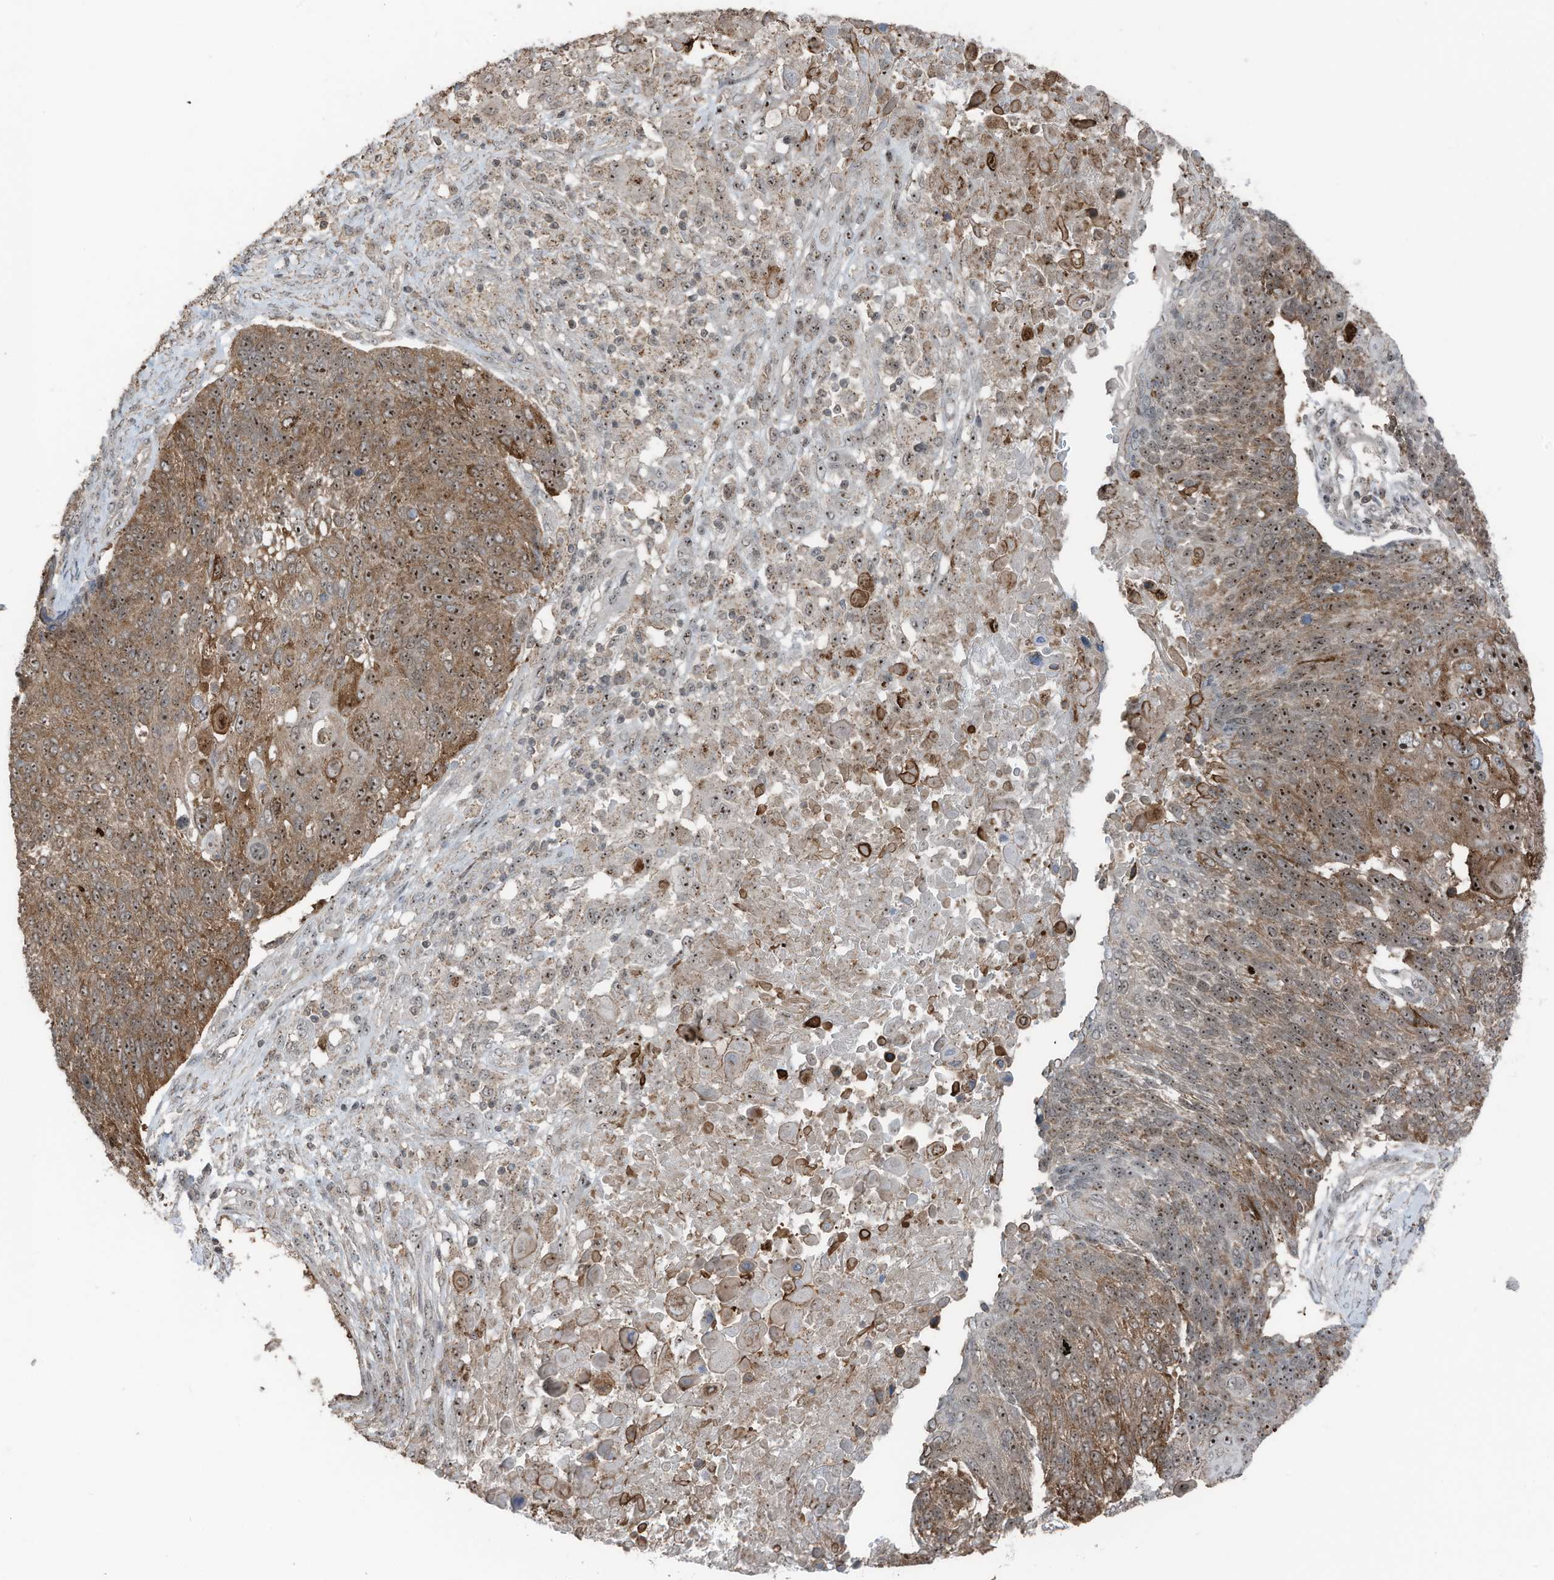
{"staining": {"intensity": "moderate", "quantity": ">75%", "location": "cytoplasmic/membranous,nuclear"}, "tissue": "lung cancer", "cell_type": "Tumor cells", "image_type": "cancer", "snomed": [{"axis": "morphology", "description": "Squamous cell carcinoma, NOS"}, {"axis": "topography", "description": "Lung"}], "caption": "The immunohistochemical stain shows moderate cytoplasmic/membranous and nuclear expression in tumor cells of lung cancer (squamous cell carcinoma) tissue.", "gene": "UTP3", "patient": {"sex": "male", "age": 66}}